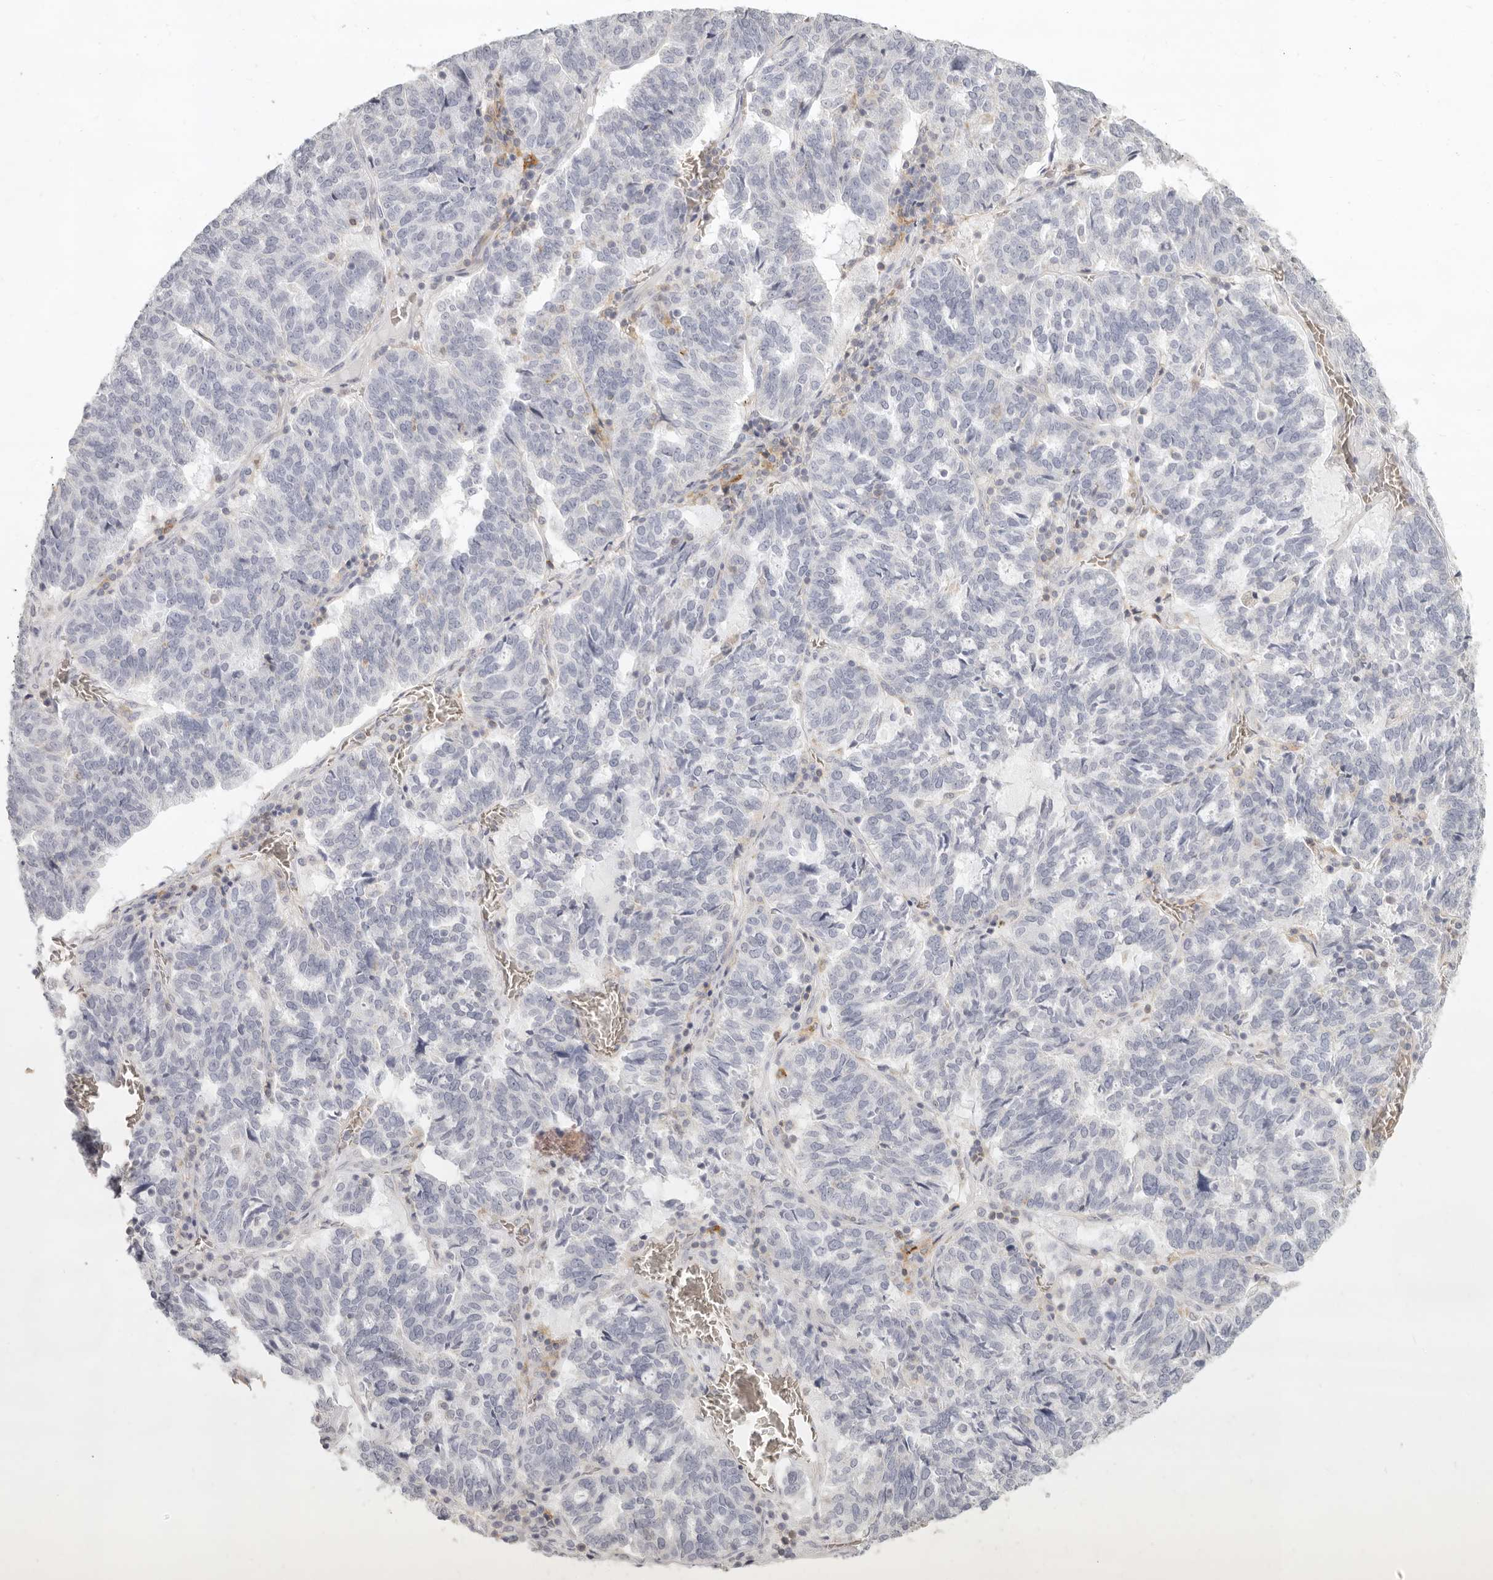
{"staining": {"intensity": "negative", "quantity": "none", "location": "none"}, "tissue": "ovarian cancer", "cell_type": "Tumor cells", "image_type": "cancer", "snomed": [{"axis": "morphology", "description": "Cystadenocarcinoma, serous, NOS"}, {"axis": "topography", "description": "Ovary"}], "caption": "A high-resolution image shows IHC staining of serous cystadenocarcinoma (ovarian), which displays no significant positivity in tumor cells.", "gene": "NIBAN1", "patient": {"sex": "female", "age": 59}}